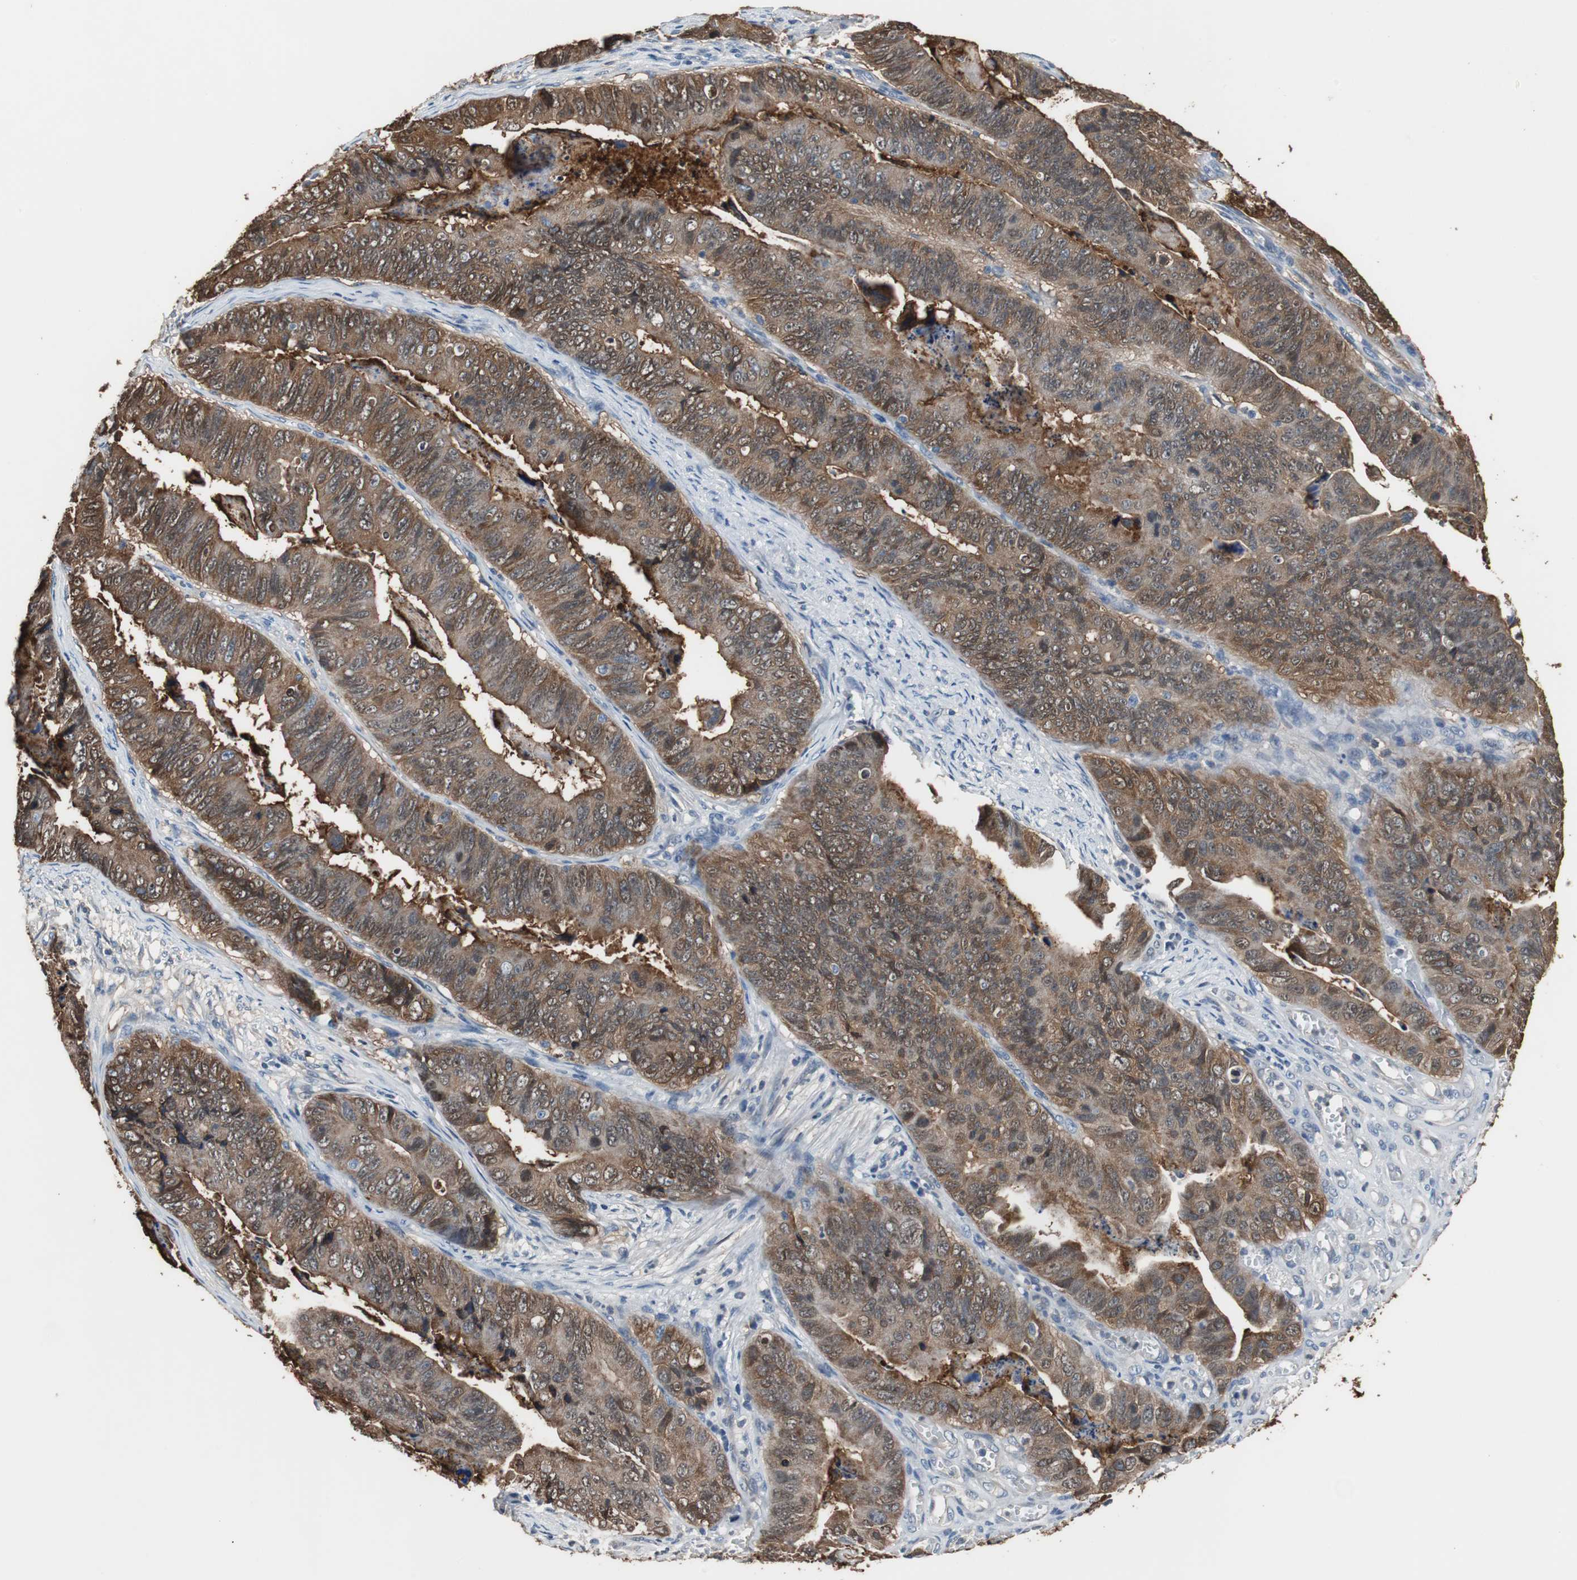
{"staining": {"intensity": "moderate", "quantity": ">75%", "location": "cytoplasmic/membranous,nuclear"}, "tissue": "stomach cancer", "cell_type": "Tumor cells", "image_type": "cancer", "snomed": [{"axis": "morphology", "description": "Adenocarcinoma, NOS"}, {"axis": "topography", "description": "Stomach, lower"}], "caption": "Immunohistochemistry staining of stomach cancer, which displays medium levels of moderate cytoplasmic/membranous and nuclear expression in approximately >75% of tumor cells indicating moderate cytoplasmic/membranous and nuclear protein staining. The staining was performed using DAB (3,3'-diaminobenzidine) (brown) for protein detection and nuclei were counterstained in hematoxylin (blue).", "gene": "ANXA4", "patient": {"sex": "male", "age": 77}}